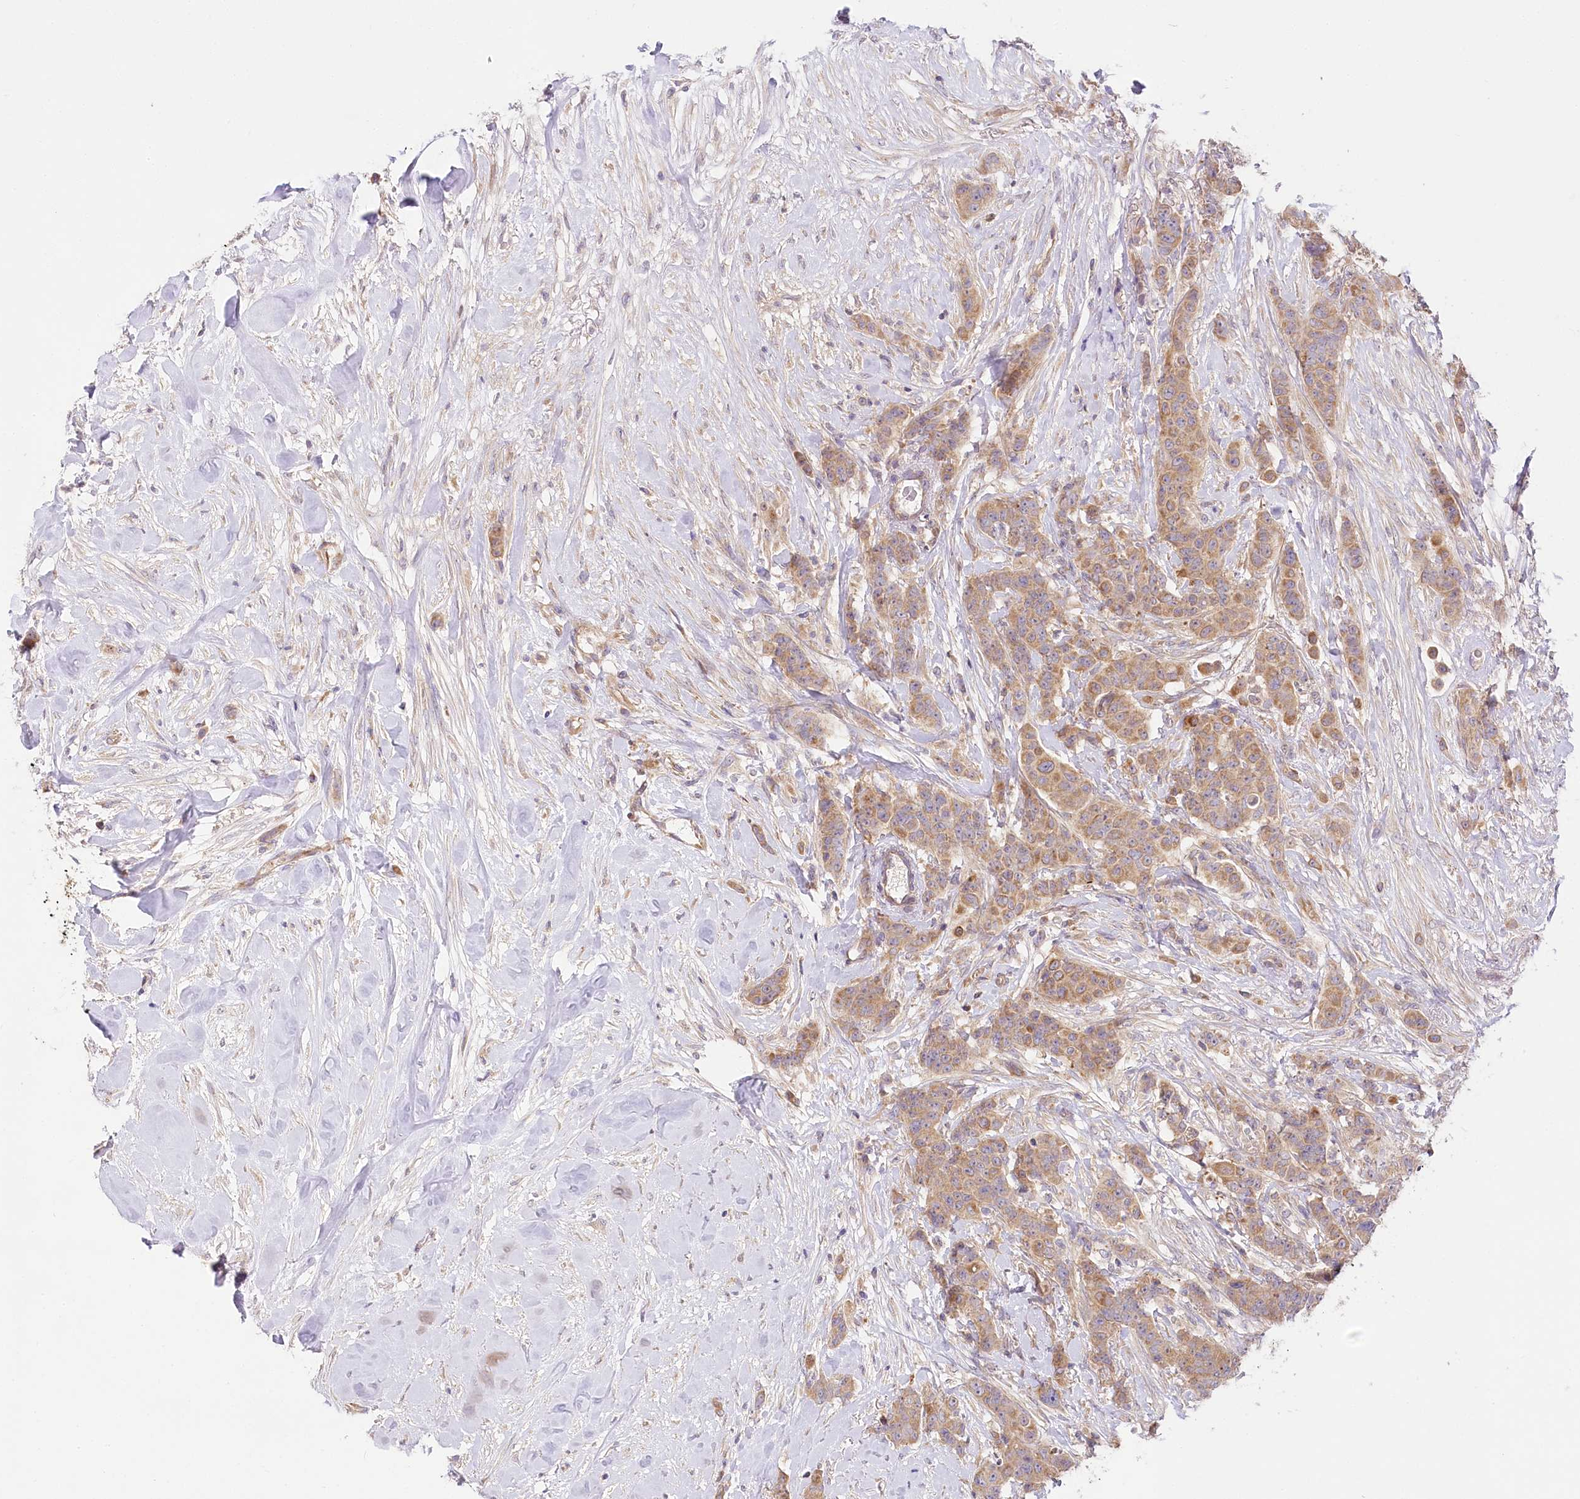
{"staining": {"intensity": "moderate", "quantity": ">75%", "location": "cytoplasmic/membranous"}, "tissue": "breast cancer", "cell_type": "Tumor cells", "image_type": "cancer", "snomed": [{"axis": "morphology", "description": "Duct carcinoma"}, {"axis": "topography", "description": "Breast"}], "caption": "The immunohistochemical stain shows moderate cytoplasmic/membranous expression in tumor cells of invasive ductal carcinoma (breast) tissue. The staining was performed using DAB, with brown indicating positive protein expression. Nuclei are stained blue with hematoxylin.", "gene": "PYROXD1", "patient": {"sex": "female", "age": 40}}